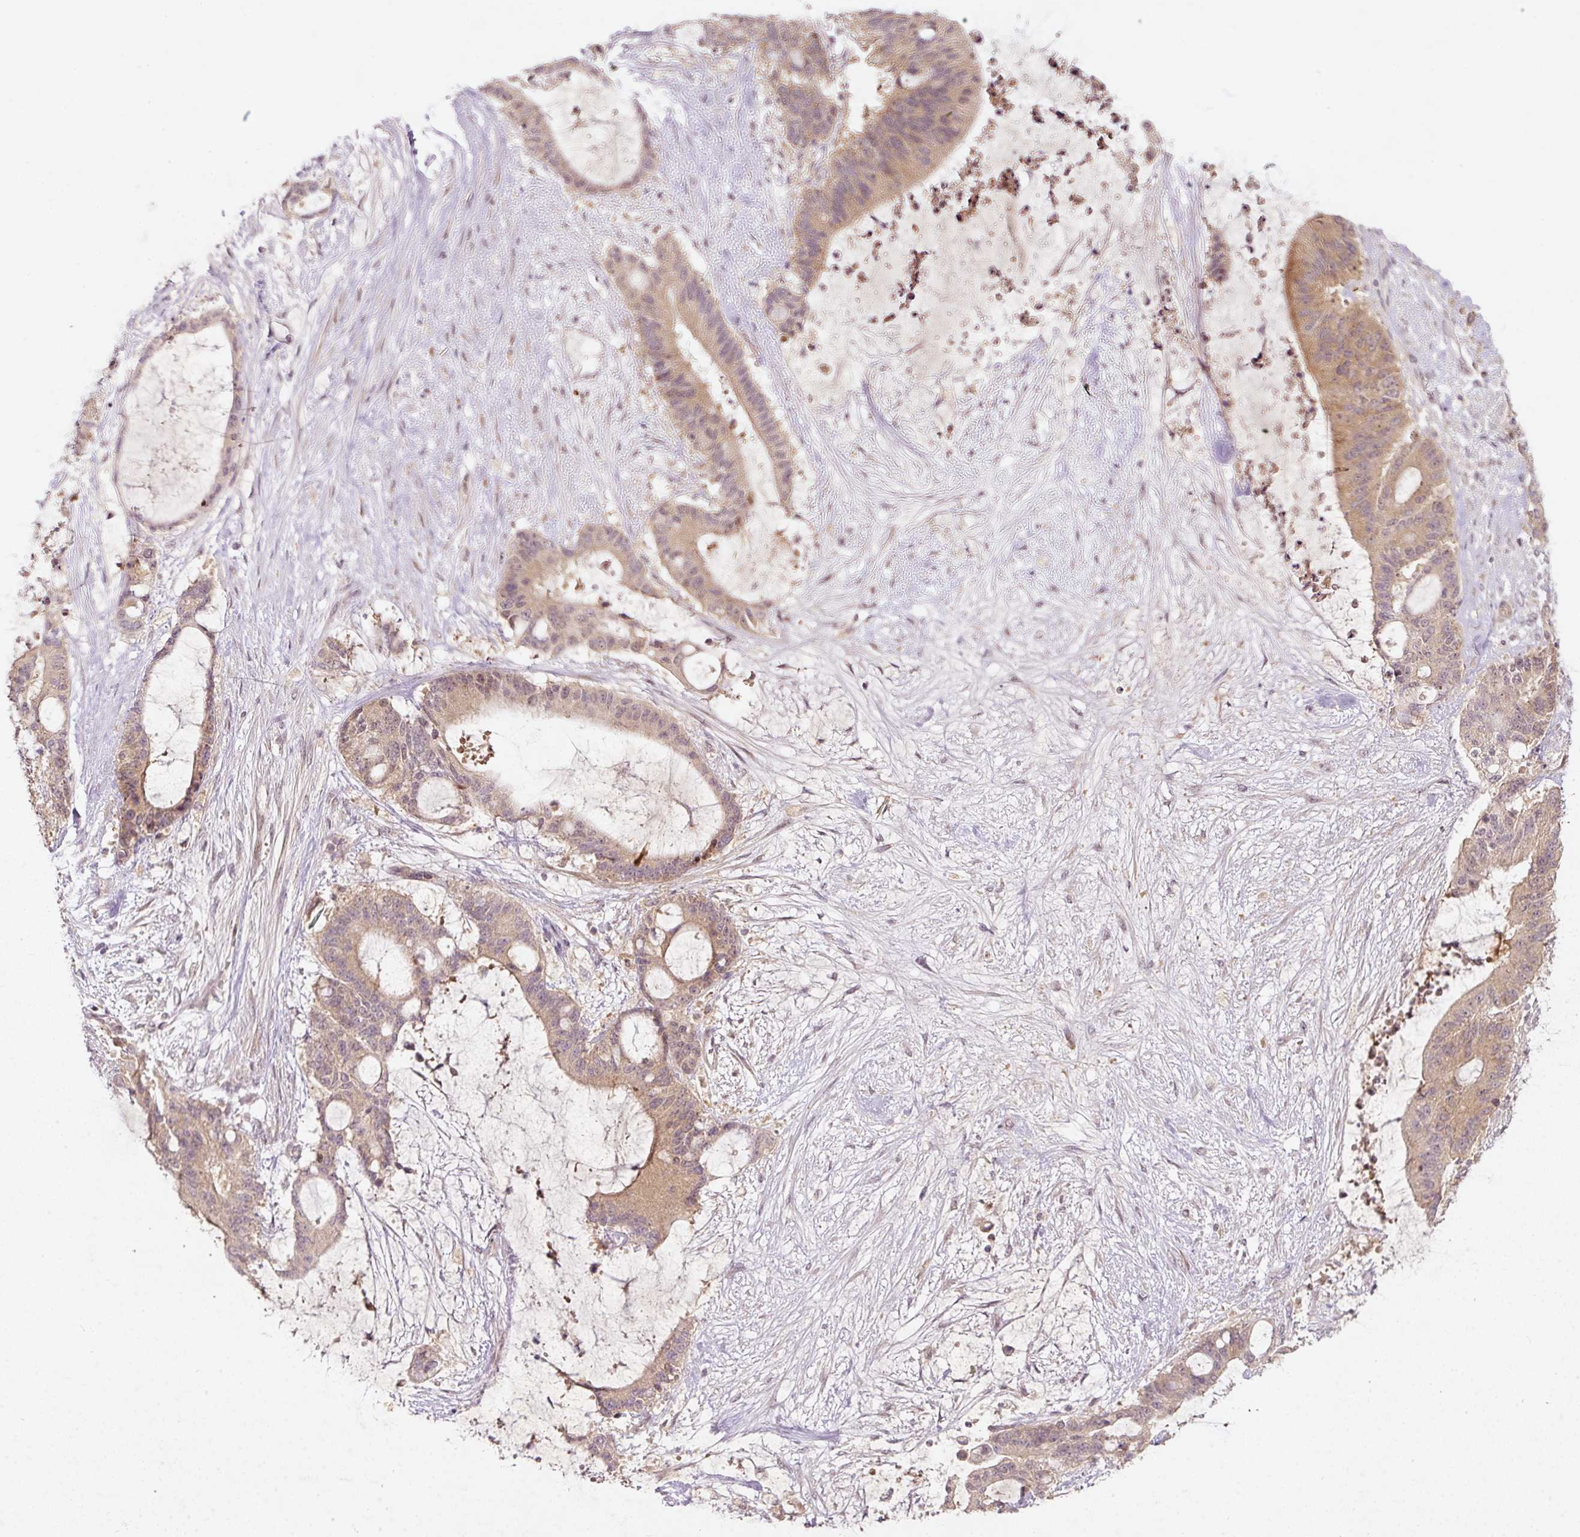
{"staining": {"intensity": "moderate", "quantity": ">75%", "location": "cytoplasmic/membranous"}, "tissue": "liver cancer", "cell_type": "Tumor cells", "image_type": "cancer", "snomed": [{"axis": "morphology", "description": "Normal tissue, NOS"}, {"axis": "morphology", "description": "Cholangiocarcinoma"}, {"axis": "topography", "description": "Liver"}, {"axis": "topography", "description": "Peripheral nerve tissue"}], "caption": "A high-resolution micrograph shows immunohistochemistry (IHC) staining of liver cancer (cholangiocarcinoma), which shows moderate cytoplasmic/membranous staining in approximately >75% of tumor cells.", "gene": "PCDHB1", "patient": {"sex": "female", "age": 73}}